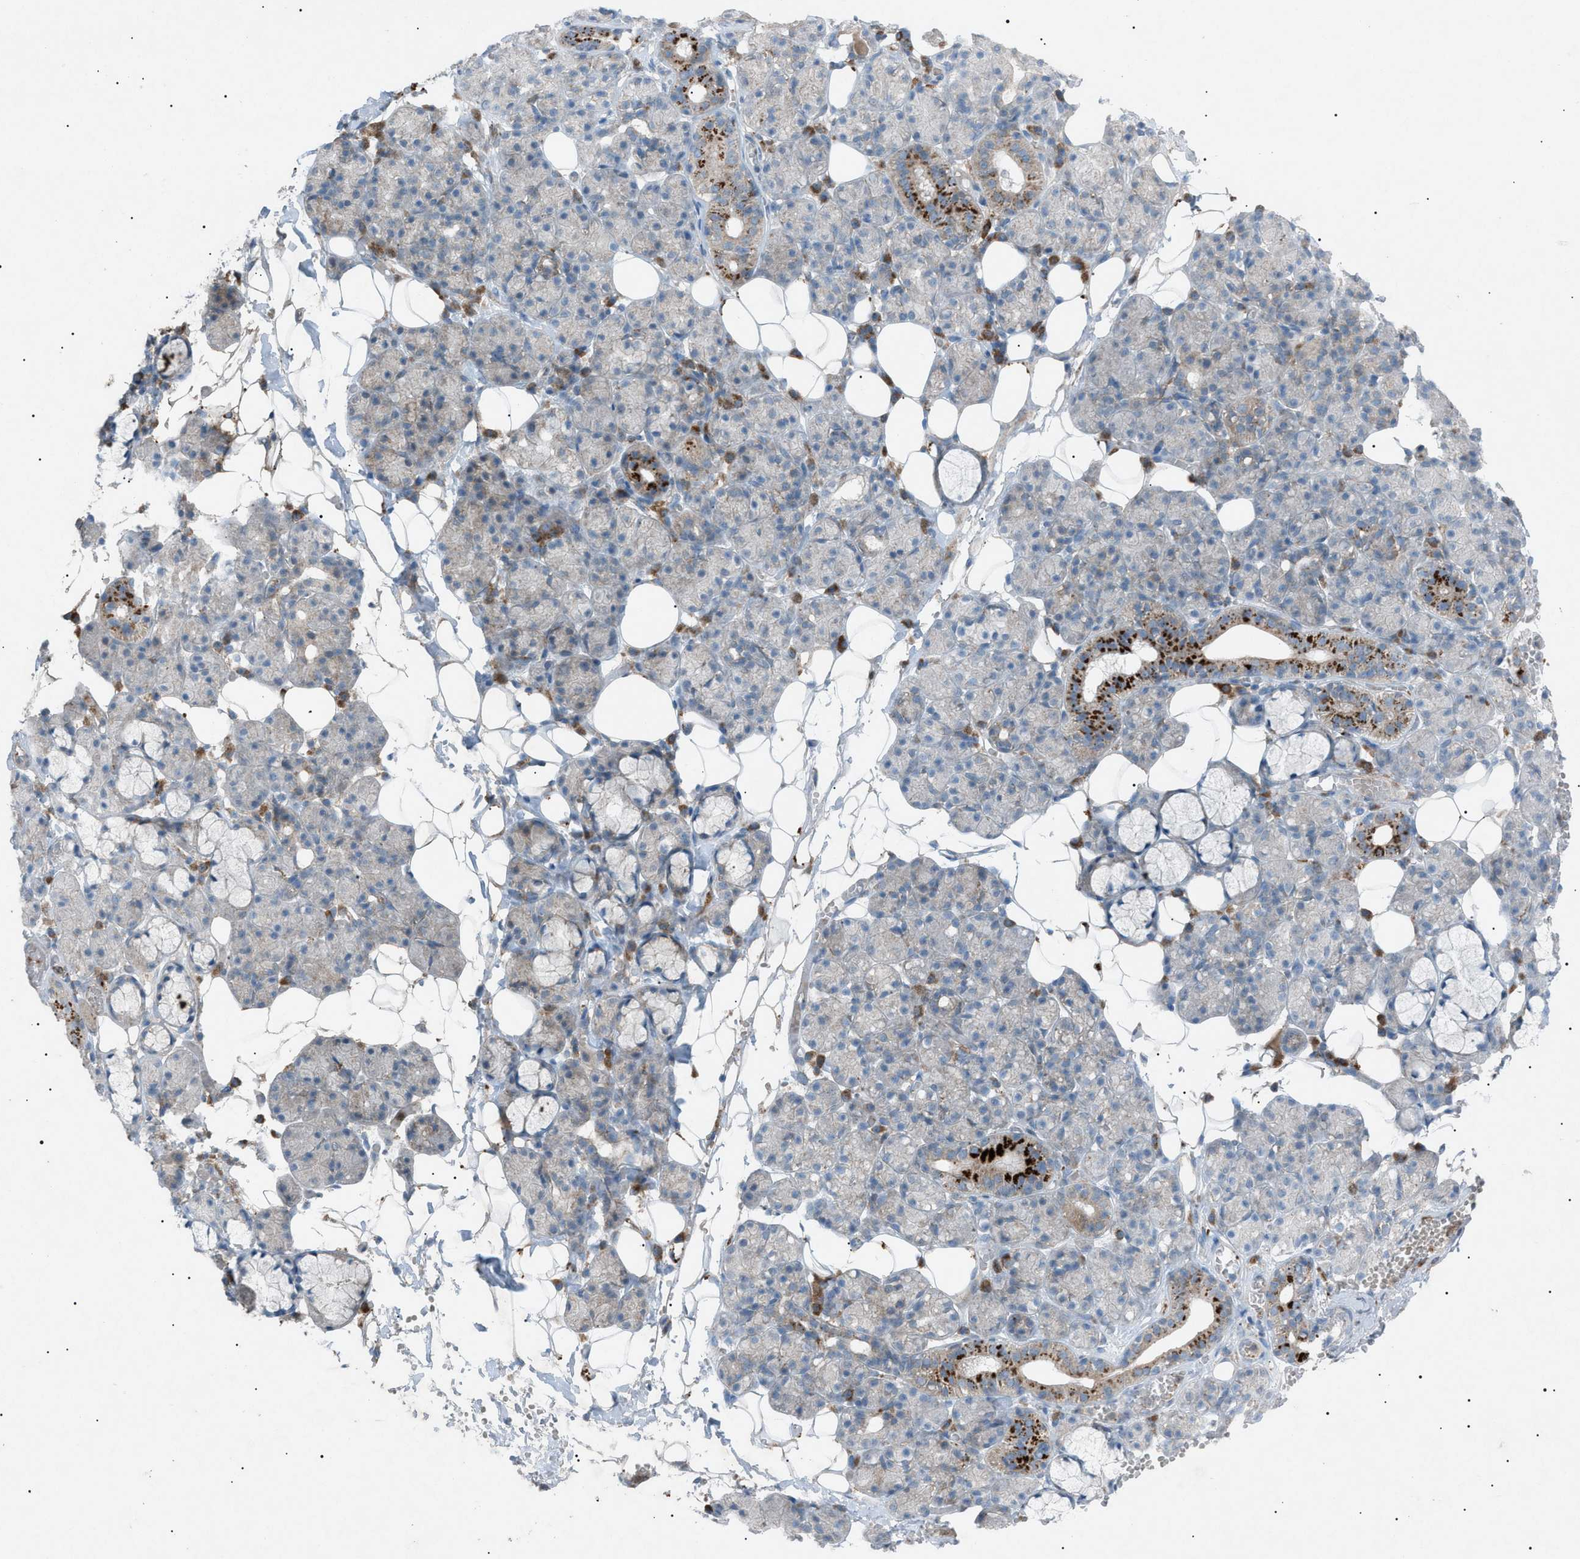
{"staining": {"intensity": "strong", "quantity": "<25%", "location": "cytoplasmic/membranous"}, "tissue": "salivary gland", "cell_type": "Glandular cells", "image_type": "normal", "snomed": [{"axis": "morphology", "description": "Normal tissue, NOS"}, {"axis": "topography", "description": "Salivary gland"}], "caption": "Immunohistochemical staining of unremarkable salivary gland displays <25% levels of strong cytoplasmic/membranous protein expression in about <25% of glandular cells. Using DAB (3,3'-diaminobenzidine) (brown) and hematoxylin (blue) stains, captured at high magnification using brightfield microscopy.", "gene": "BTK", "patient": {"sex": "male", "age": 63}}